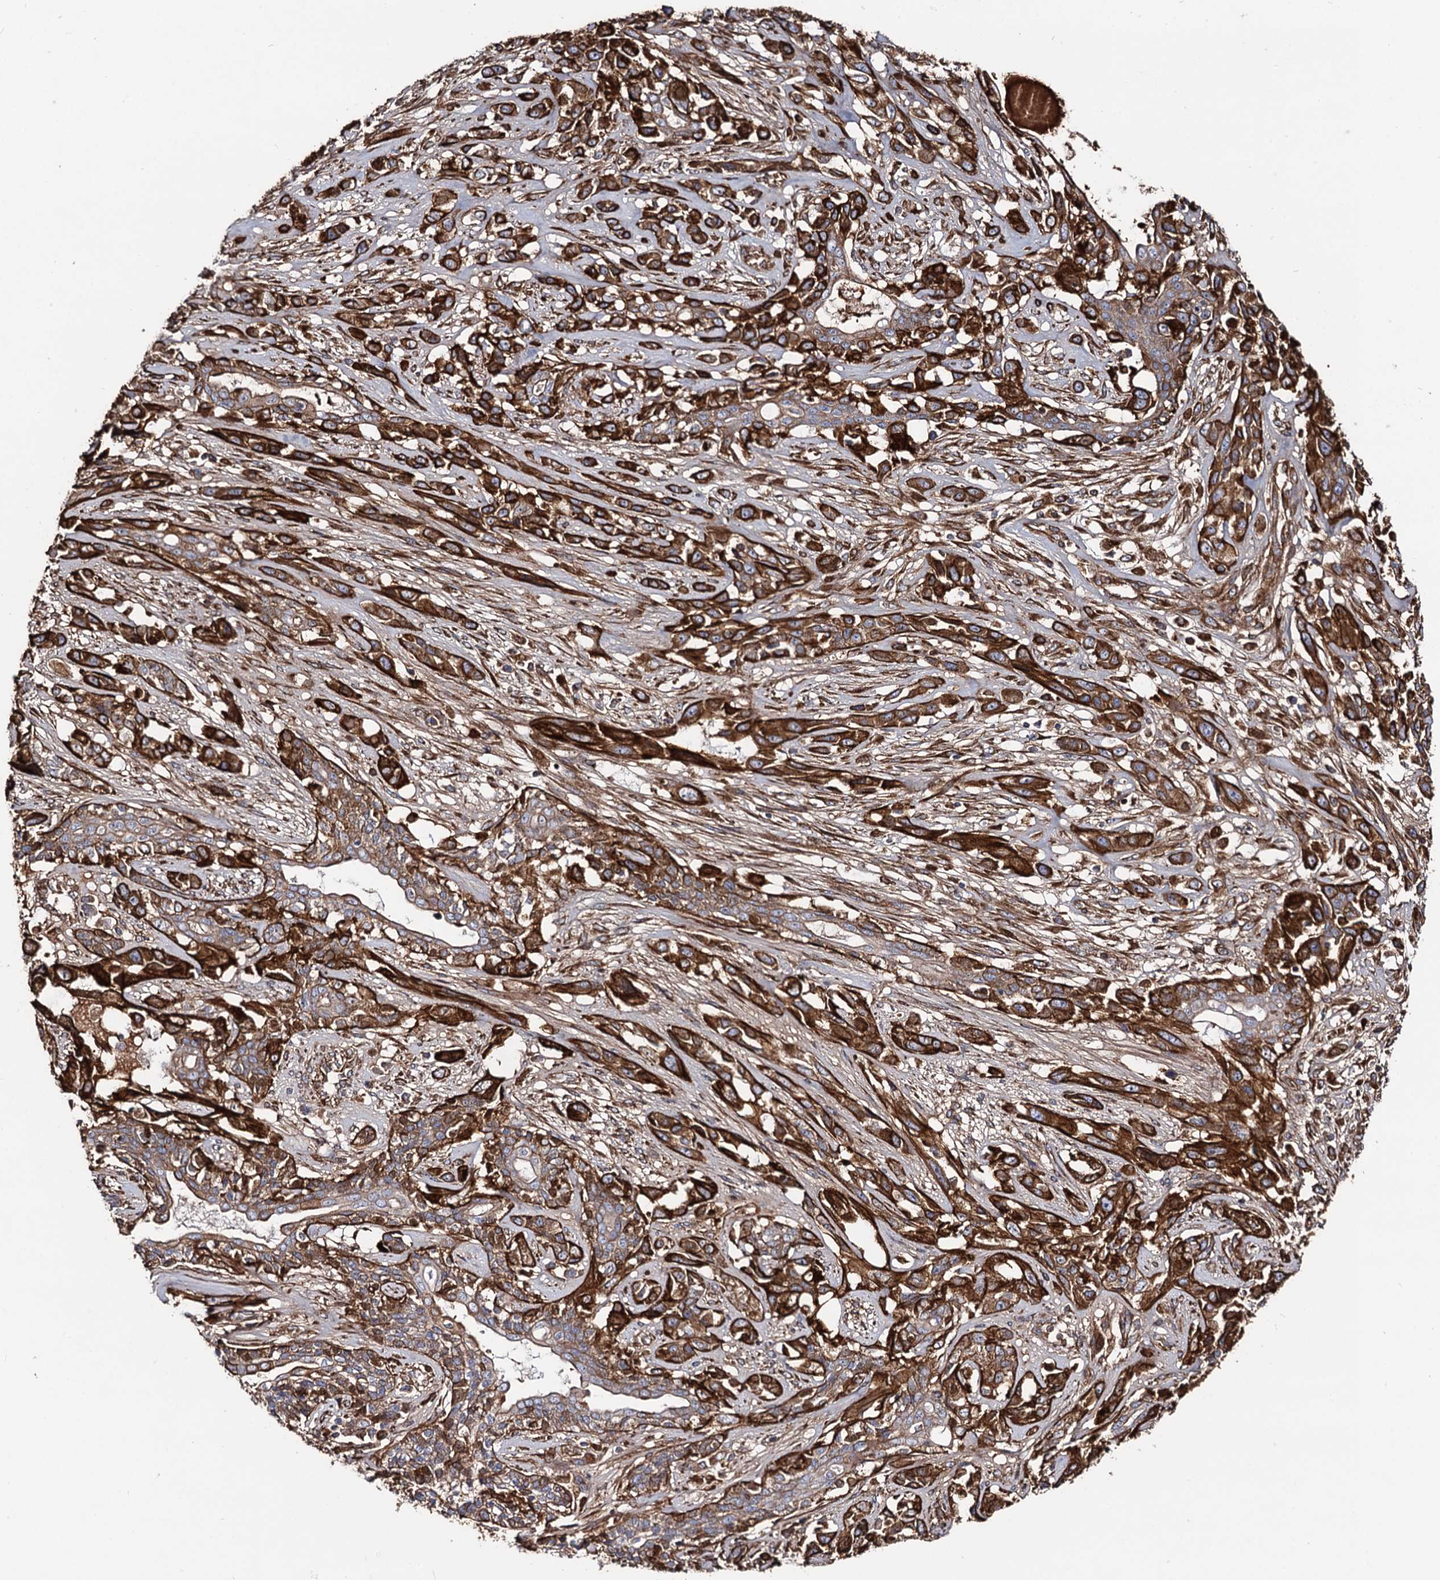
{"staining": {"intensity": "strong", "quantity": ">75%", "location": "cytoplasmic/membranous"}, "tissue": "lung cancer", "cell_type": "Tumor cells", "image_type": "cancer", "snomed": [{"axis": "morphology", "description": "Squamous cell carcinoma, NOS"}, {"axis": "topography", "description": "Lung"}], "caption": "Brown immunohistochemical staining in lung cancer (squamous cell carcinoma) exhibits strong cytoplasmic/membranous staining in approximately >75% of tumor cells.", "gene": "CIP2A", "patient": {"sex": "female", "age": 70}}